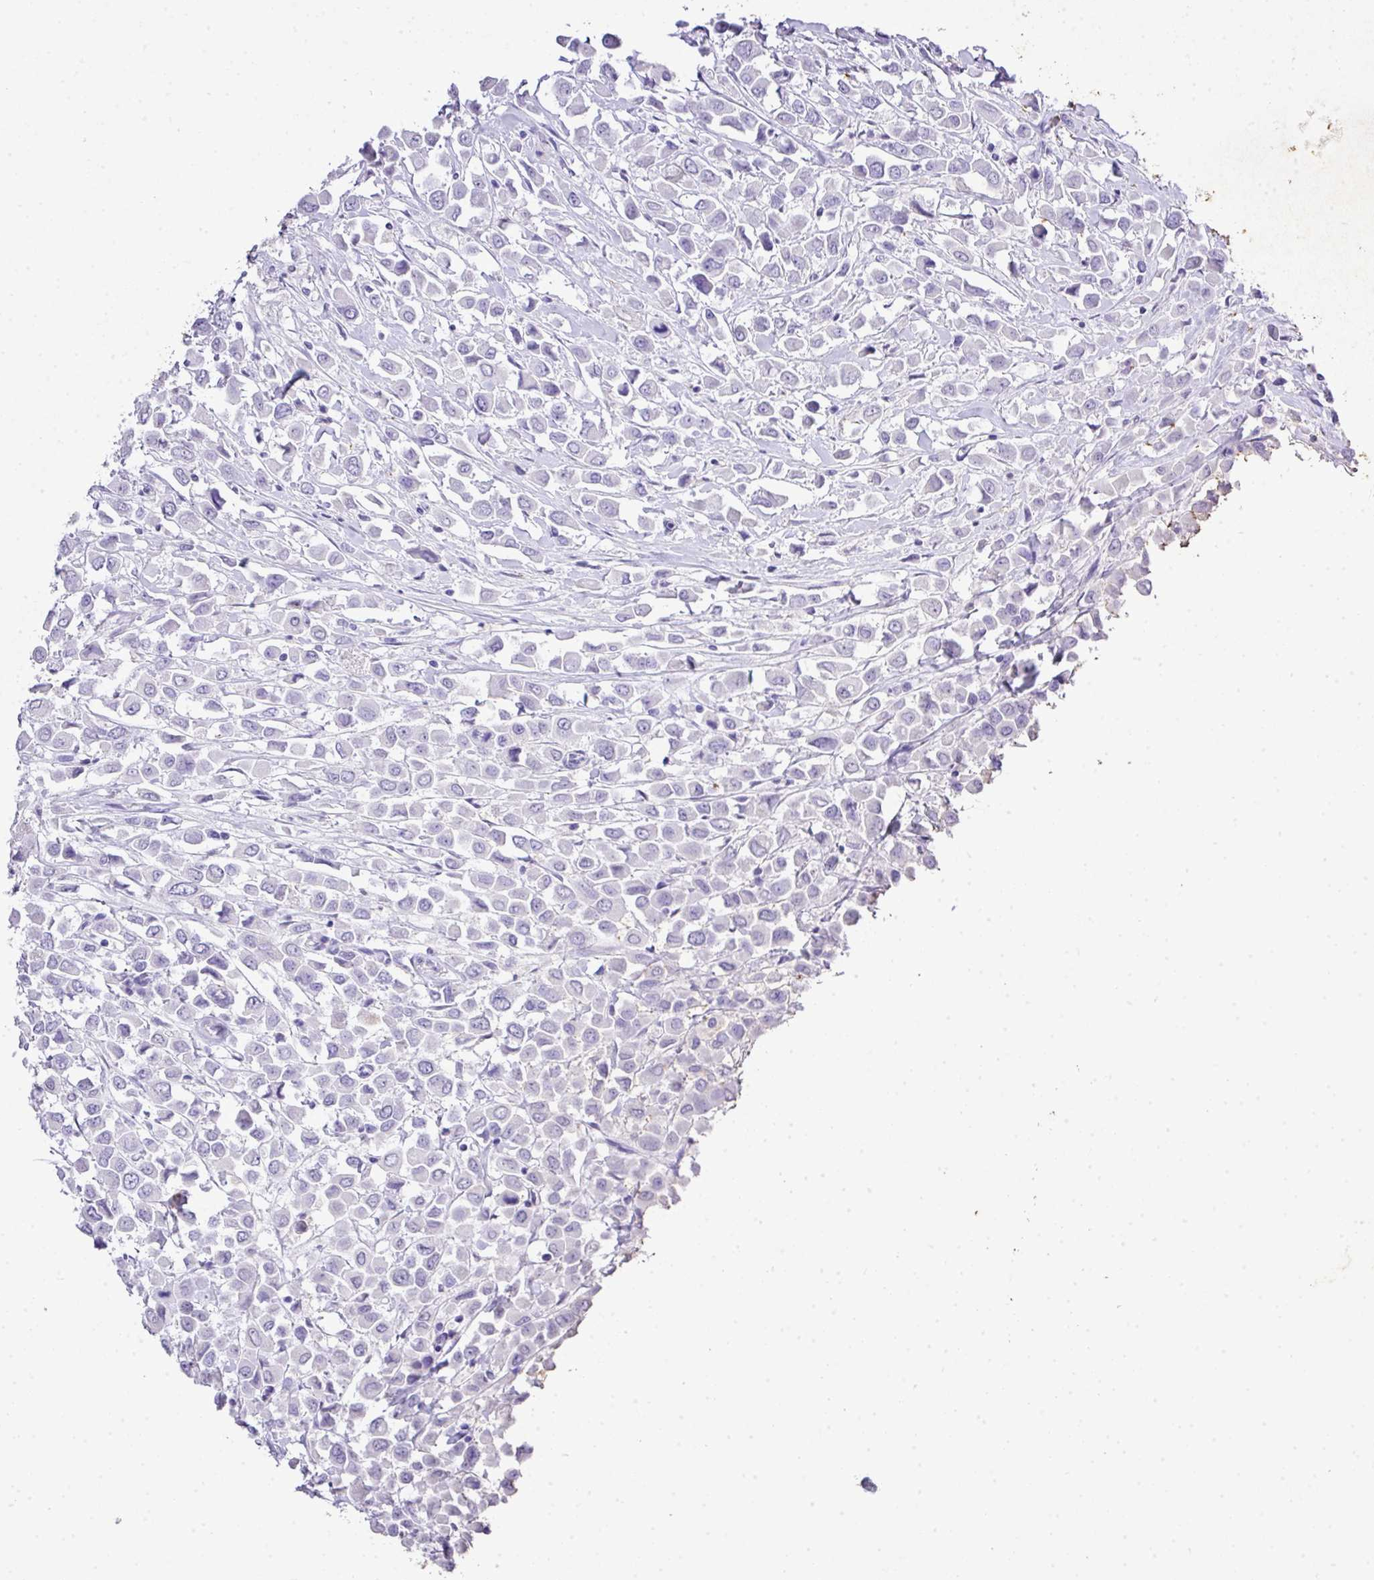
{"staining": {"intensity": "negative", "quantity": "none", "location": "none"}, "tissue": "breast cancer", "cell_type": "Tumor cells", "image_type": "cancer", "snomed": [{"axis": "morphology", "description": "Duct carcinoma"}, {"axis": "topography", "description": "Breast"}], "caption": "A histopathology image of human breast cancer is negative for staining in tumor cells. The staining was performed using DAB to visualize the protein expression in brown, while the nuclei were stained in blue with hematoxylin (Magnification: 20x).", "gene": "KCNJ11", "patient": {"sex": "female", "age": 61}}